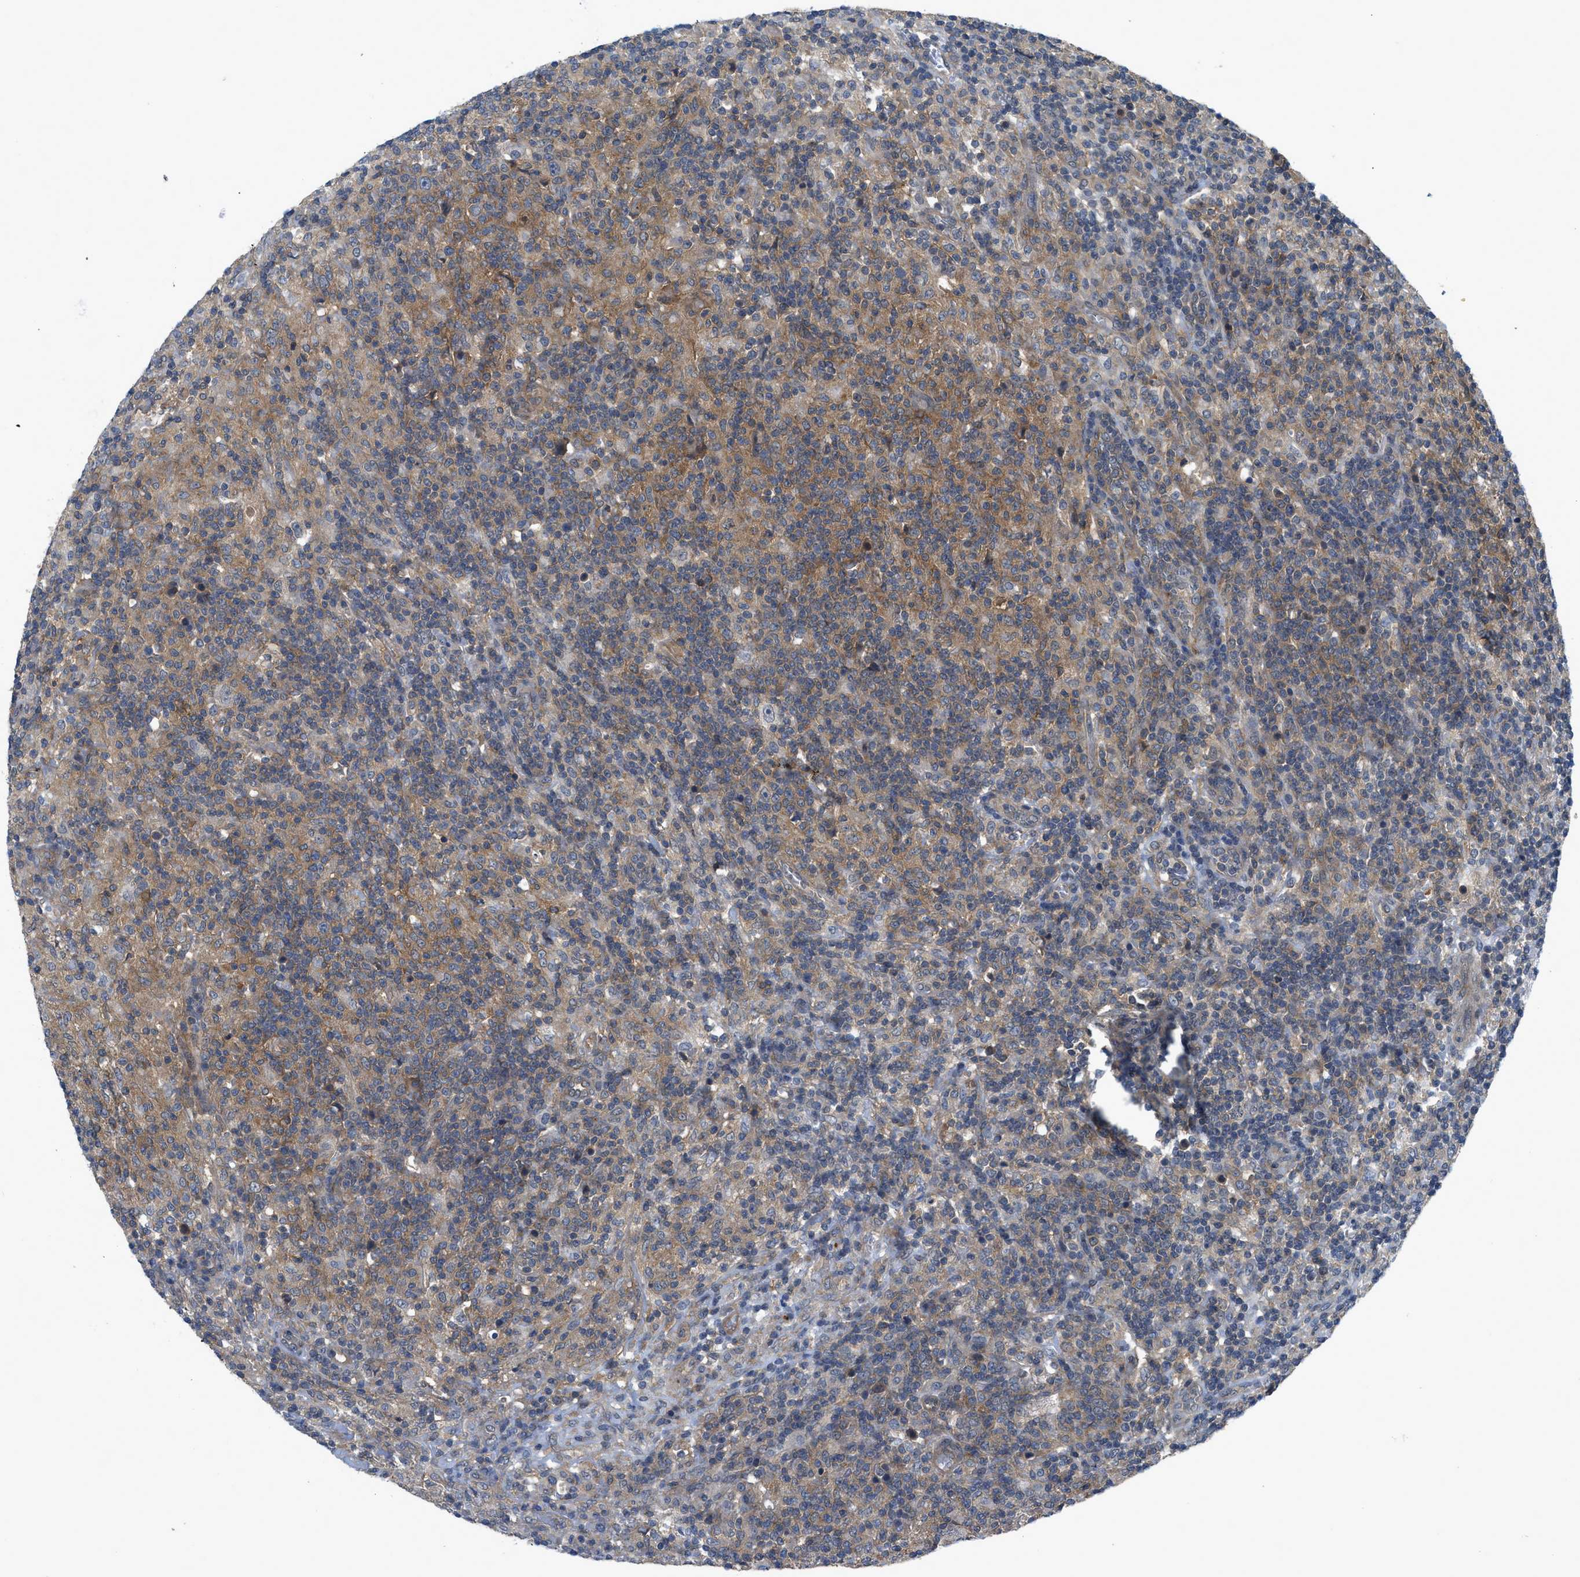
{"staining": {"intensity": "negative", "quantity": "none", "location": "none"}, "tissue": "lymphoma", "cell_type": "Tumor cells", "image_type": "cancer", "snomed": [{"axis": "morphology", "description": "Hodgkin's disease, NOS"}, {"axis": "topography", "description": "Lymph node"}], "caption": "Protein analysis of lymphoma demonstrates no significant positivity in tumor cells.", "gene": "PANX1", "patient": {"sex": "male", "age": 70}}